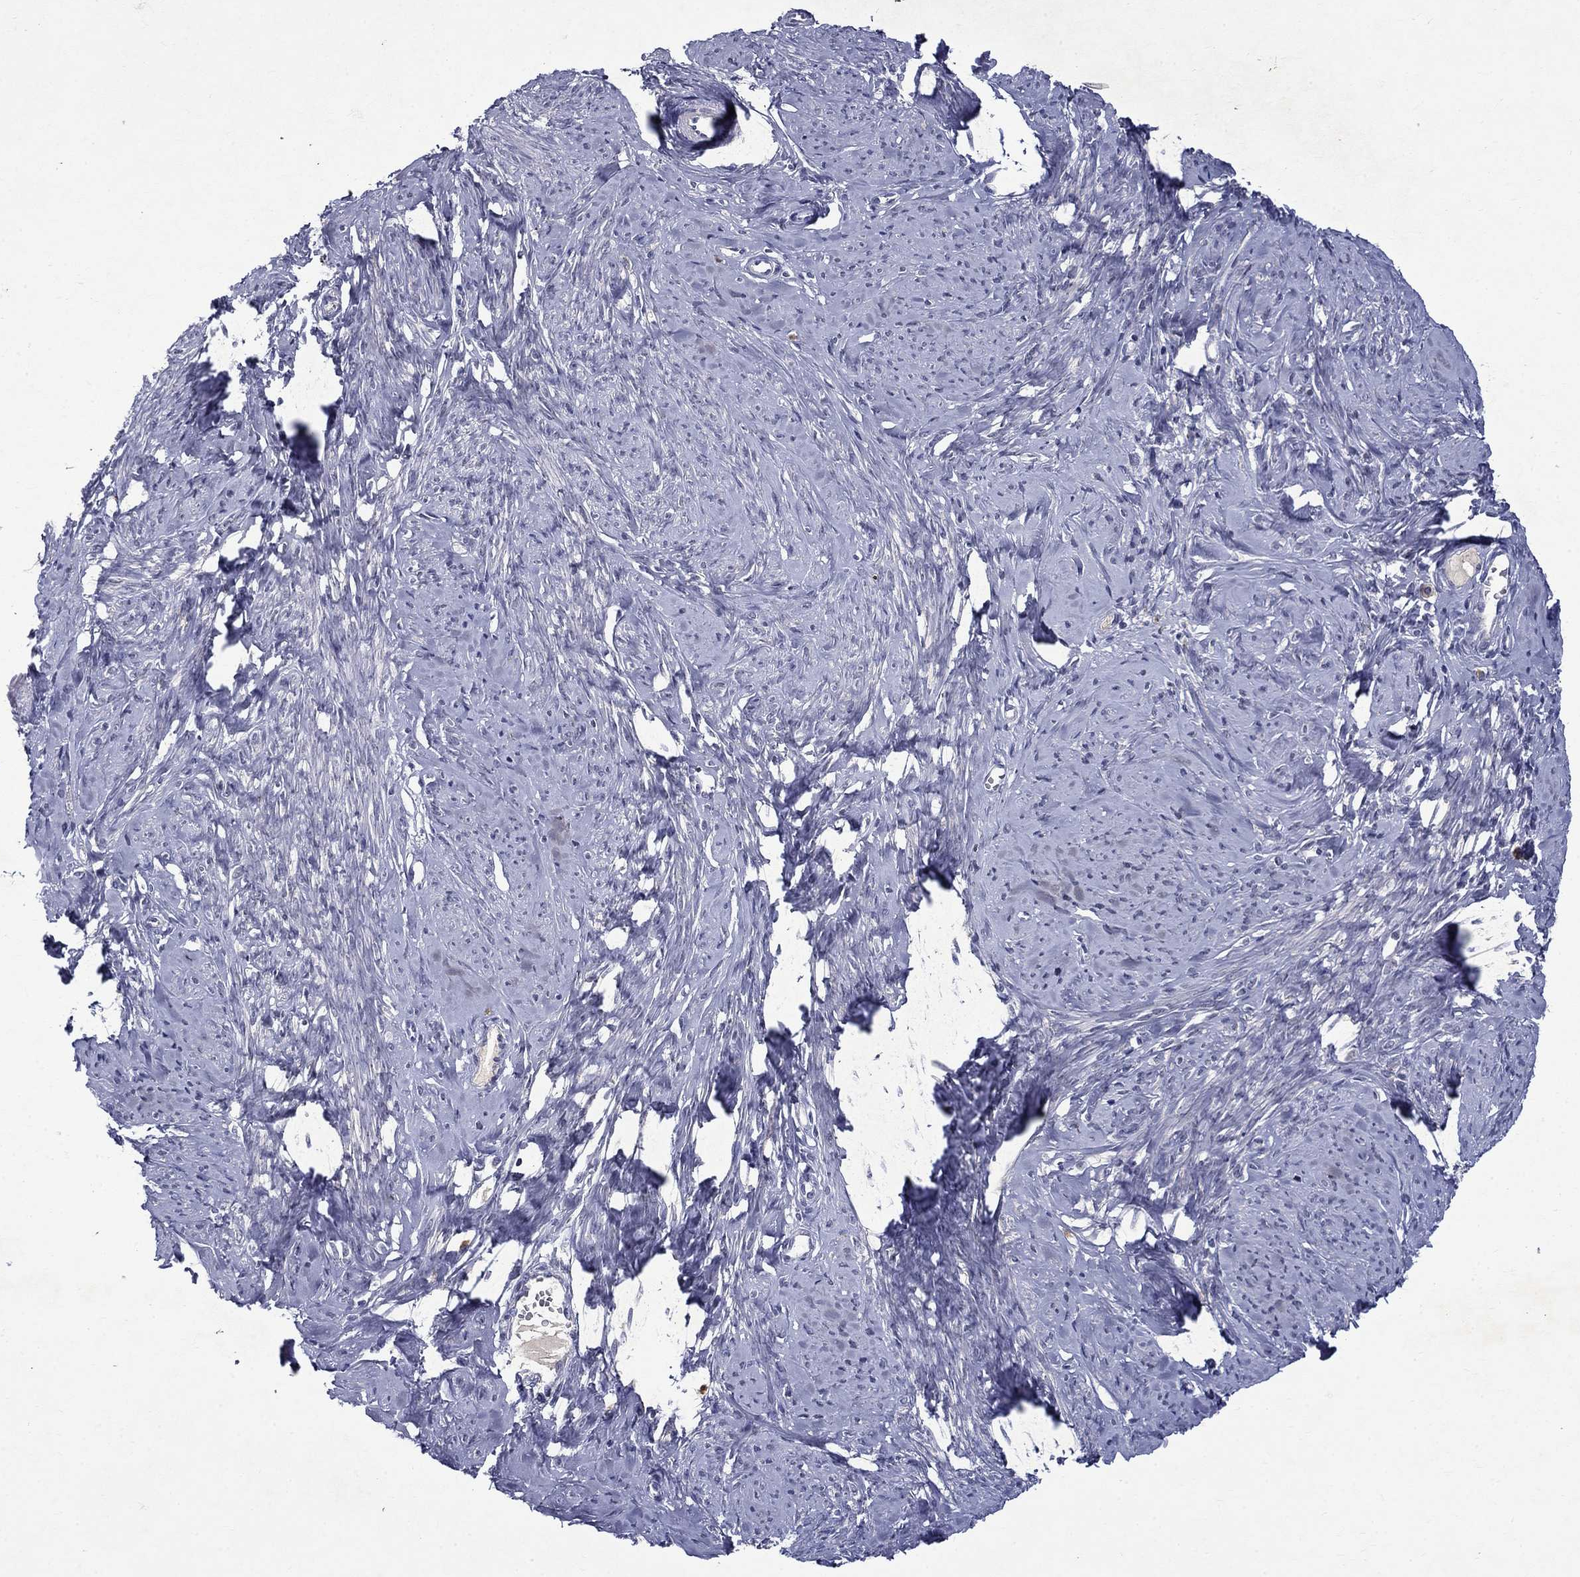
{"staining": {"intensity": "negative", "quantity": "none", "location": "none"}, "tissue": "smooth muscle", "cell_type": "Smooth muscle cells", "image_type": "normal", "snomed": [{"axis": "morphology", "description": "Normal tissue, NOS"}, {"axis": "topography", "description": "Smooth muscle"}], "caption": "This is a micrograph of IHC staining of normal smooth muscle, which shows no positivity in smooth muscle cells.", "gene": "STAB2", "patient": {"sex": "female", "age": 48}}